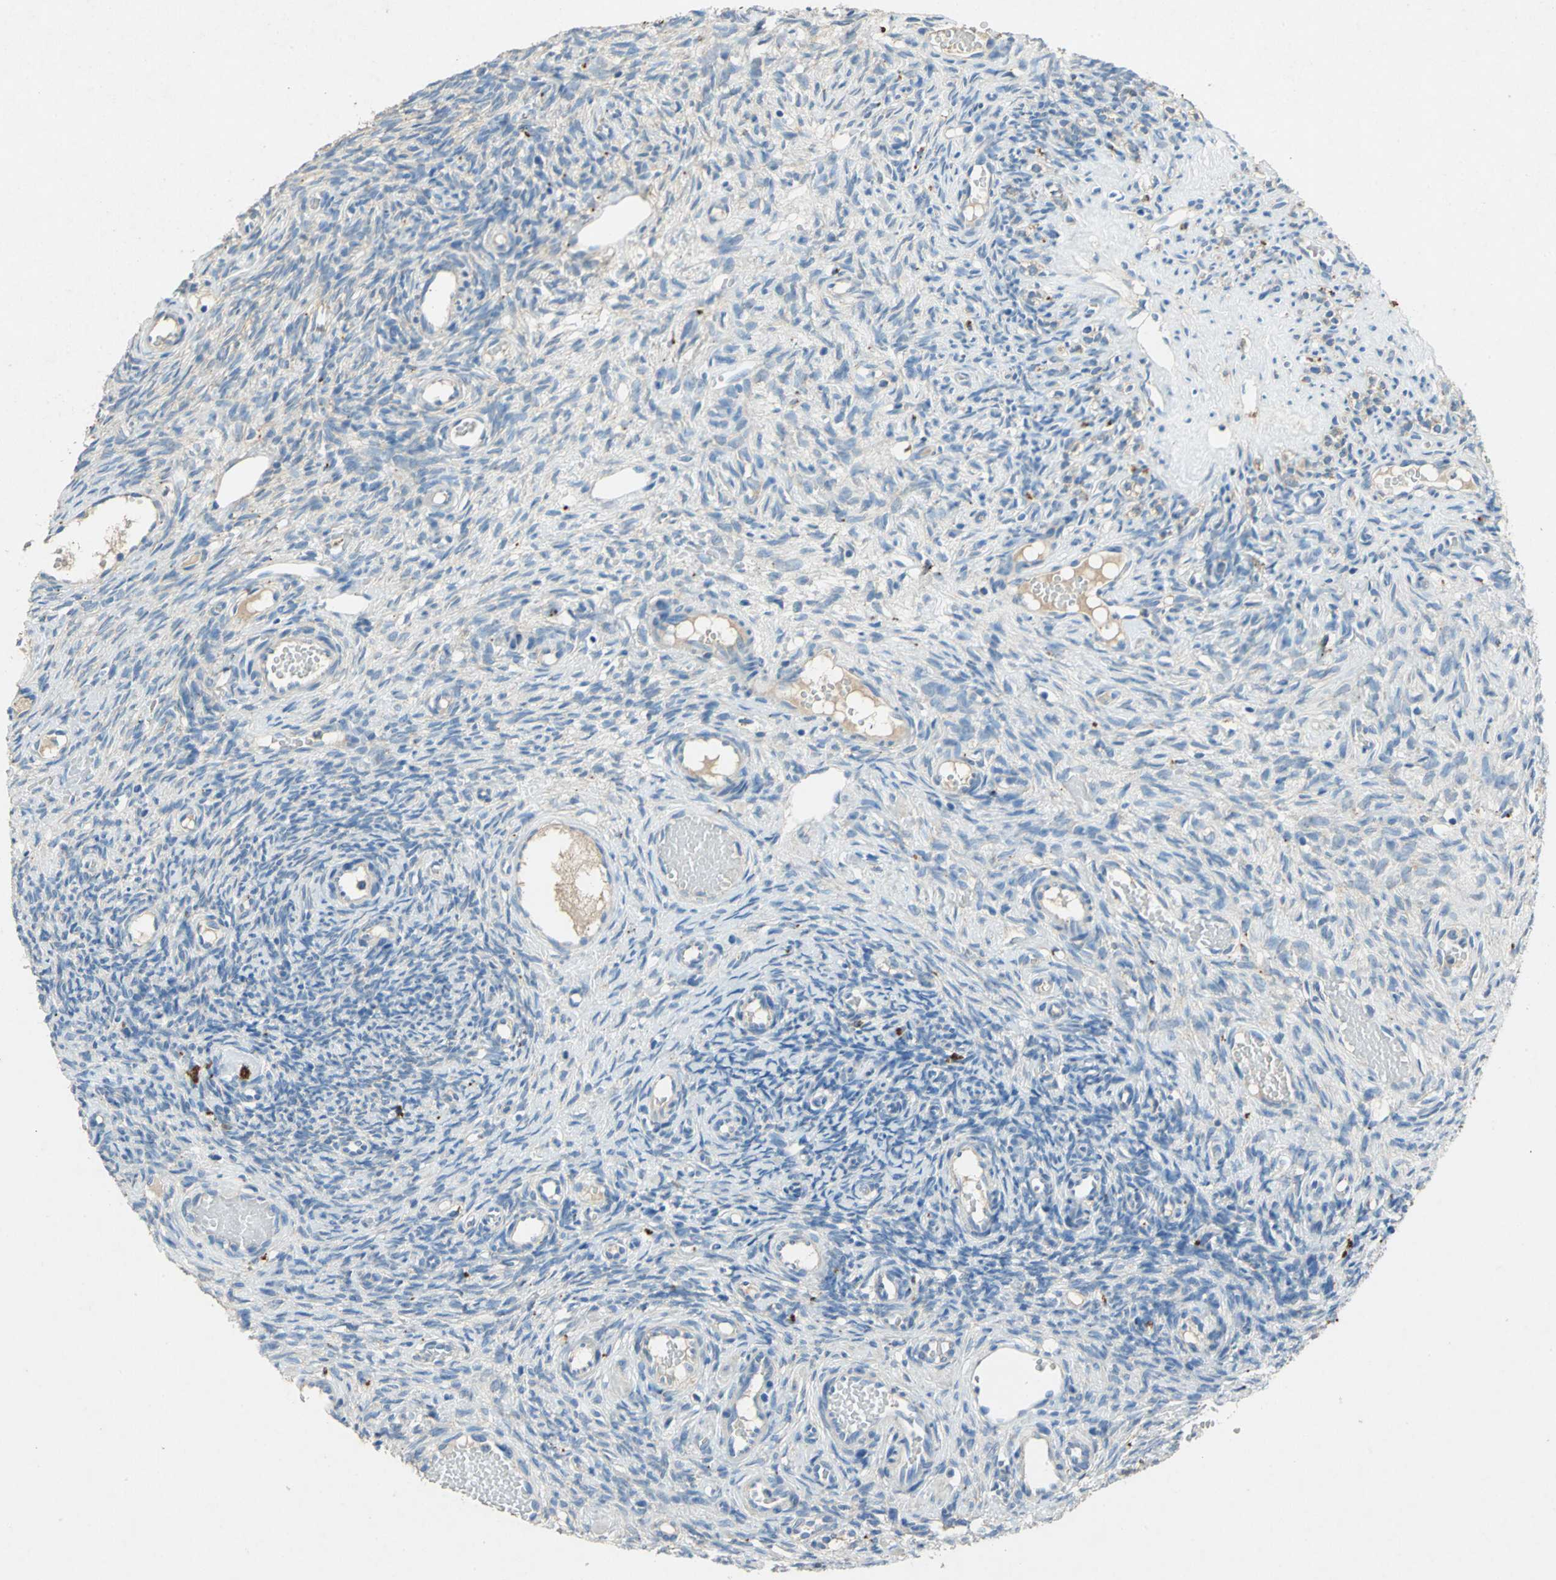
{"staining": {"intensity": "weak", "quantity": ">75%", "location": "cytoplasmic/membranous"}, "tissue": "ovary", "cell_type": "Follicle cells", "image_type": "normal", "snomed": [{"axis": "morphology", "description": "Normal tissue, NOS"}, {"axis": "topography", "description": "Ovary"}], "caption": "The immunohistochemical stain shows weak cytoplasmic/membranous positivity in follicle cells of normal ovary.", "gene": "ADAMTS5", "patient": {"sex": "female", "age": 35}}